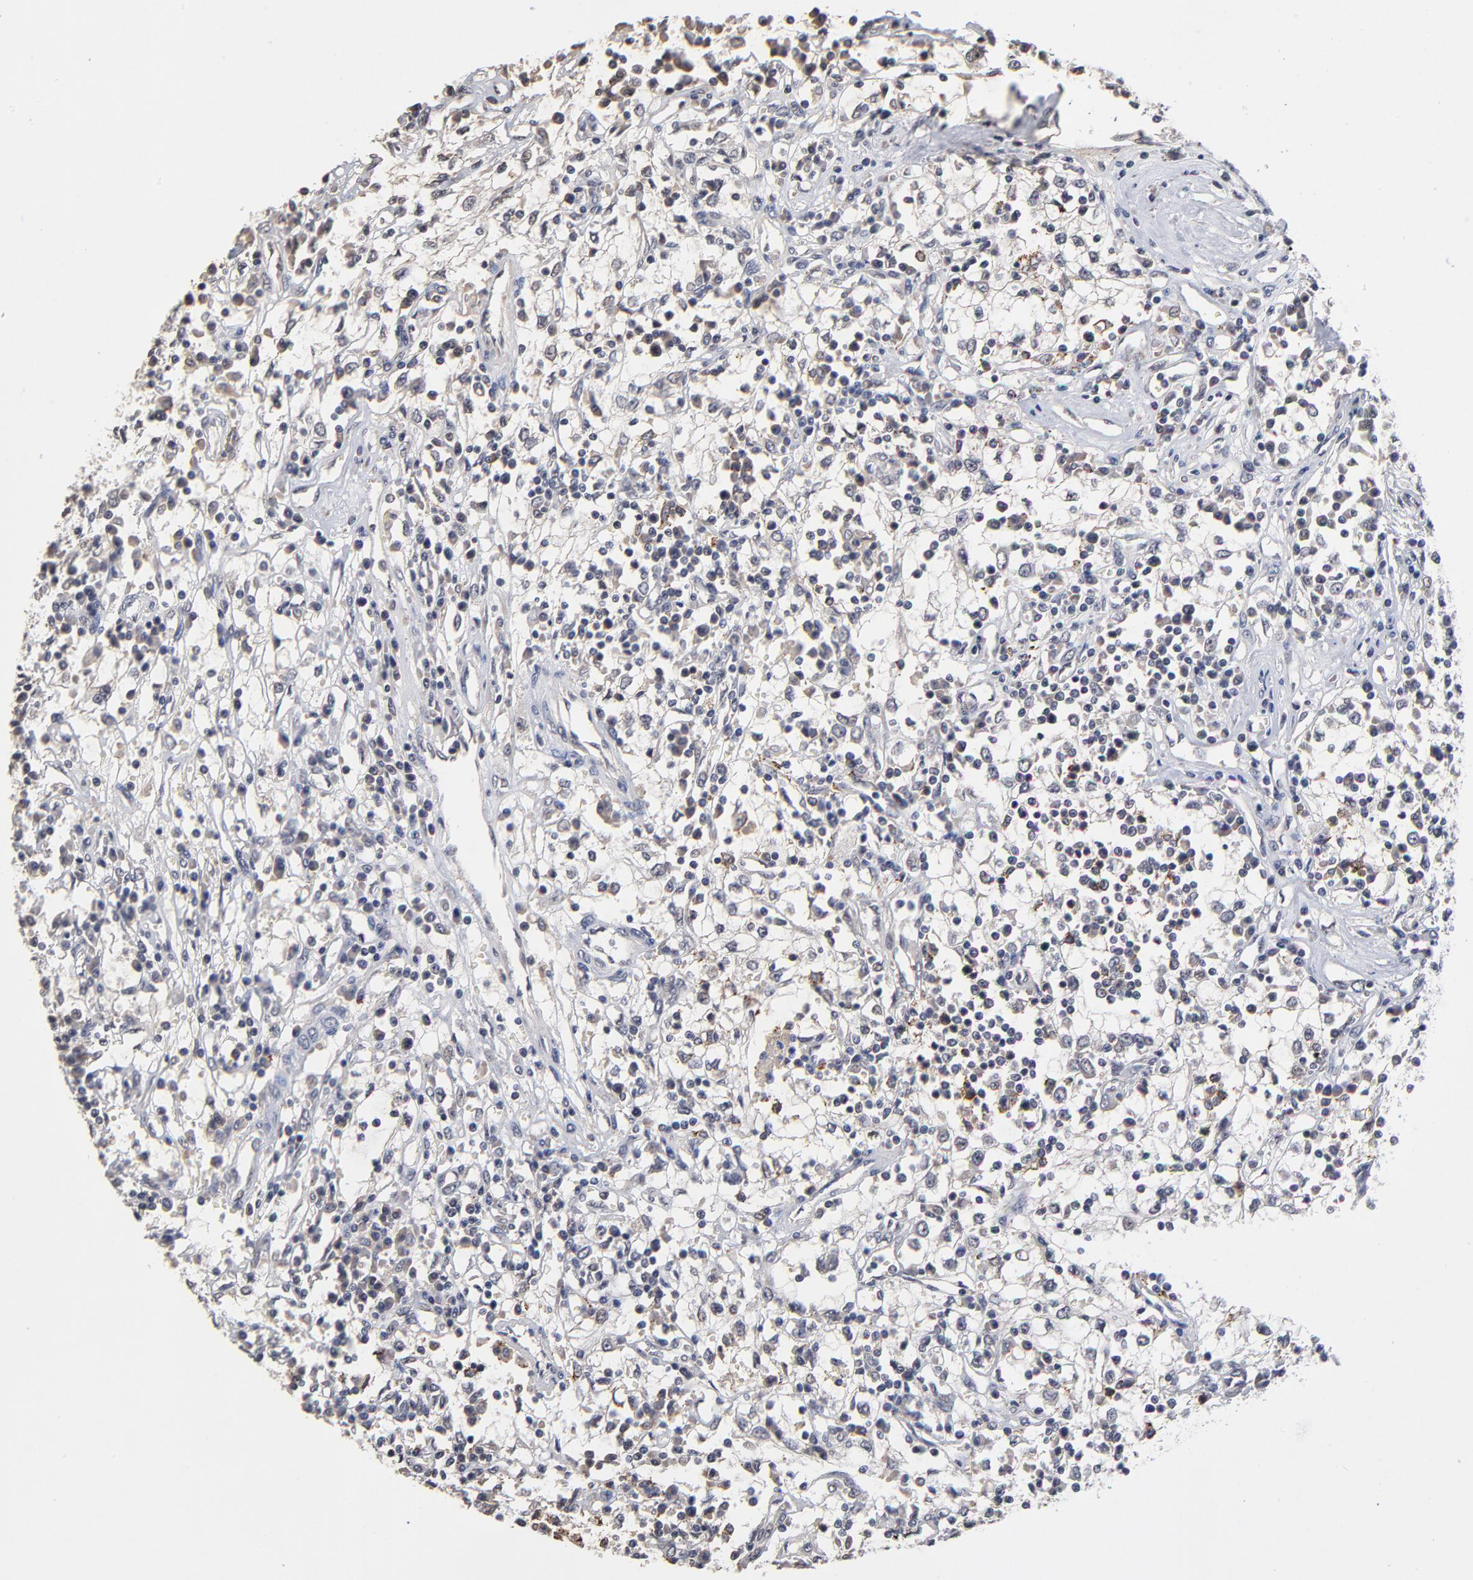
{"staining": {"intensity": "weak", "quantity": "<25%", "location": "cytoplasmic/membranous"}, "tissue": "renal cancer", "cell_type": "Tumor cells", "image_type": "cancer", "snomed": [{"axis": "morphology", "description": "Adenocarcinoma, NOS"}, {"axis": "topography", "description": "Kidney"}], "caption": "DAB immunohistochemical staining of renal cancer (adenocarcinoma) displays no significant staining in tumor cells.", "gene": "ASB8", "patient": {"sex": "male", "age": 82}}